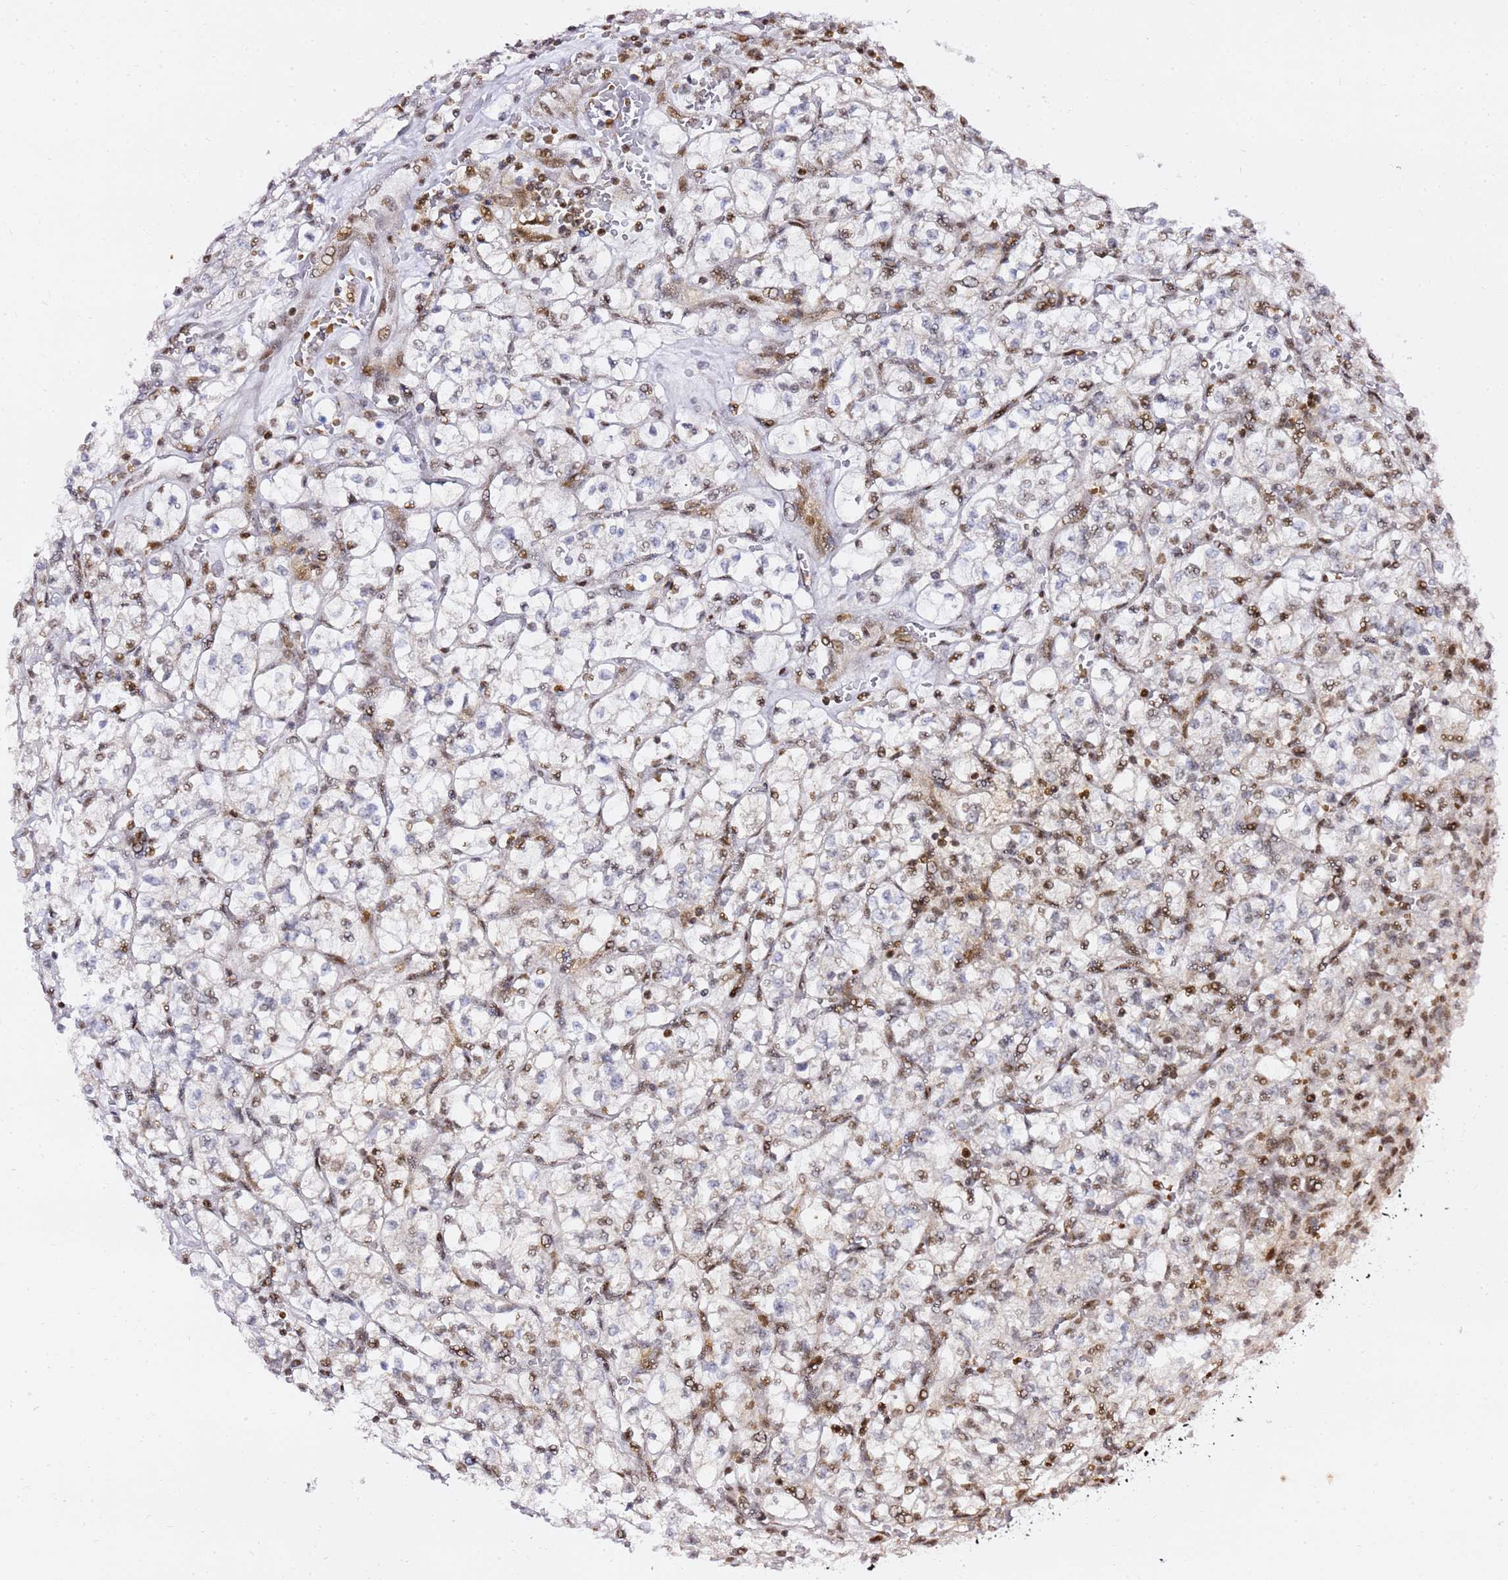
{"staining": {"intensity": "moderate", "quantity": "<25%", "location": "nuclear"}, "tissue": "renal cancer", "cell_type": "Tumor cells", "image_type": "cancer", "snomed": [{"axis": "morphology", "description": "Adenocarcinoma, NOS"}, {"axis": "topography", "description": "Kidney"}], "caption": "Moderate nuclear positivity is seen in approximately <25% of tumor cells in renal cancer.", "gene": "GBP2", "patient": {"sex": "female", "age": 64}}